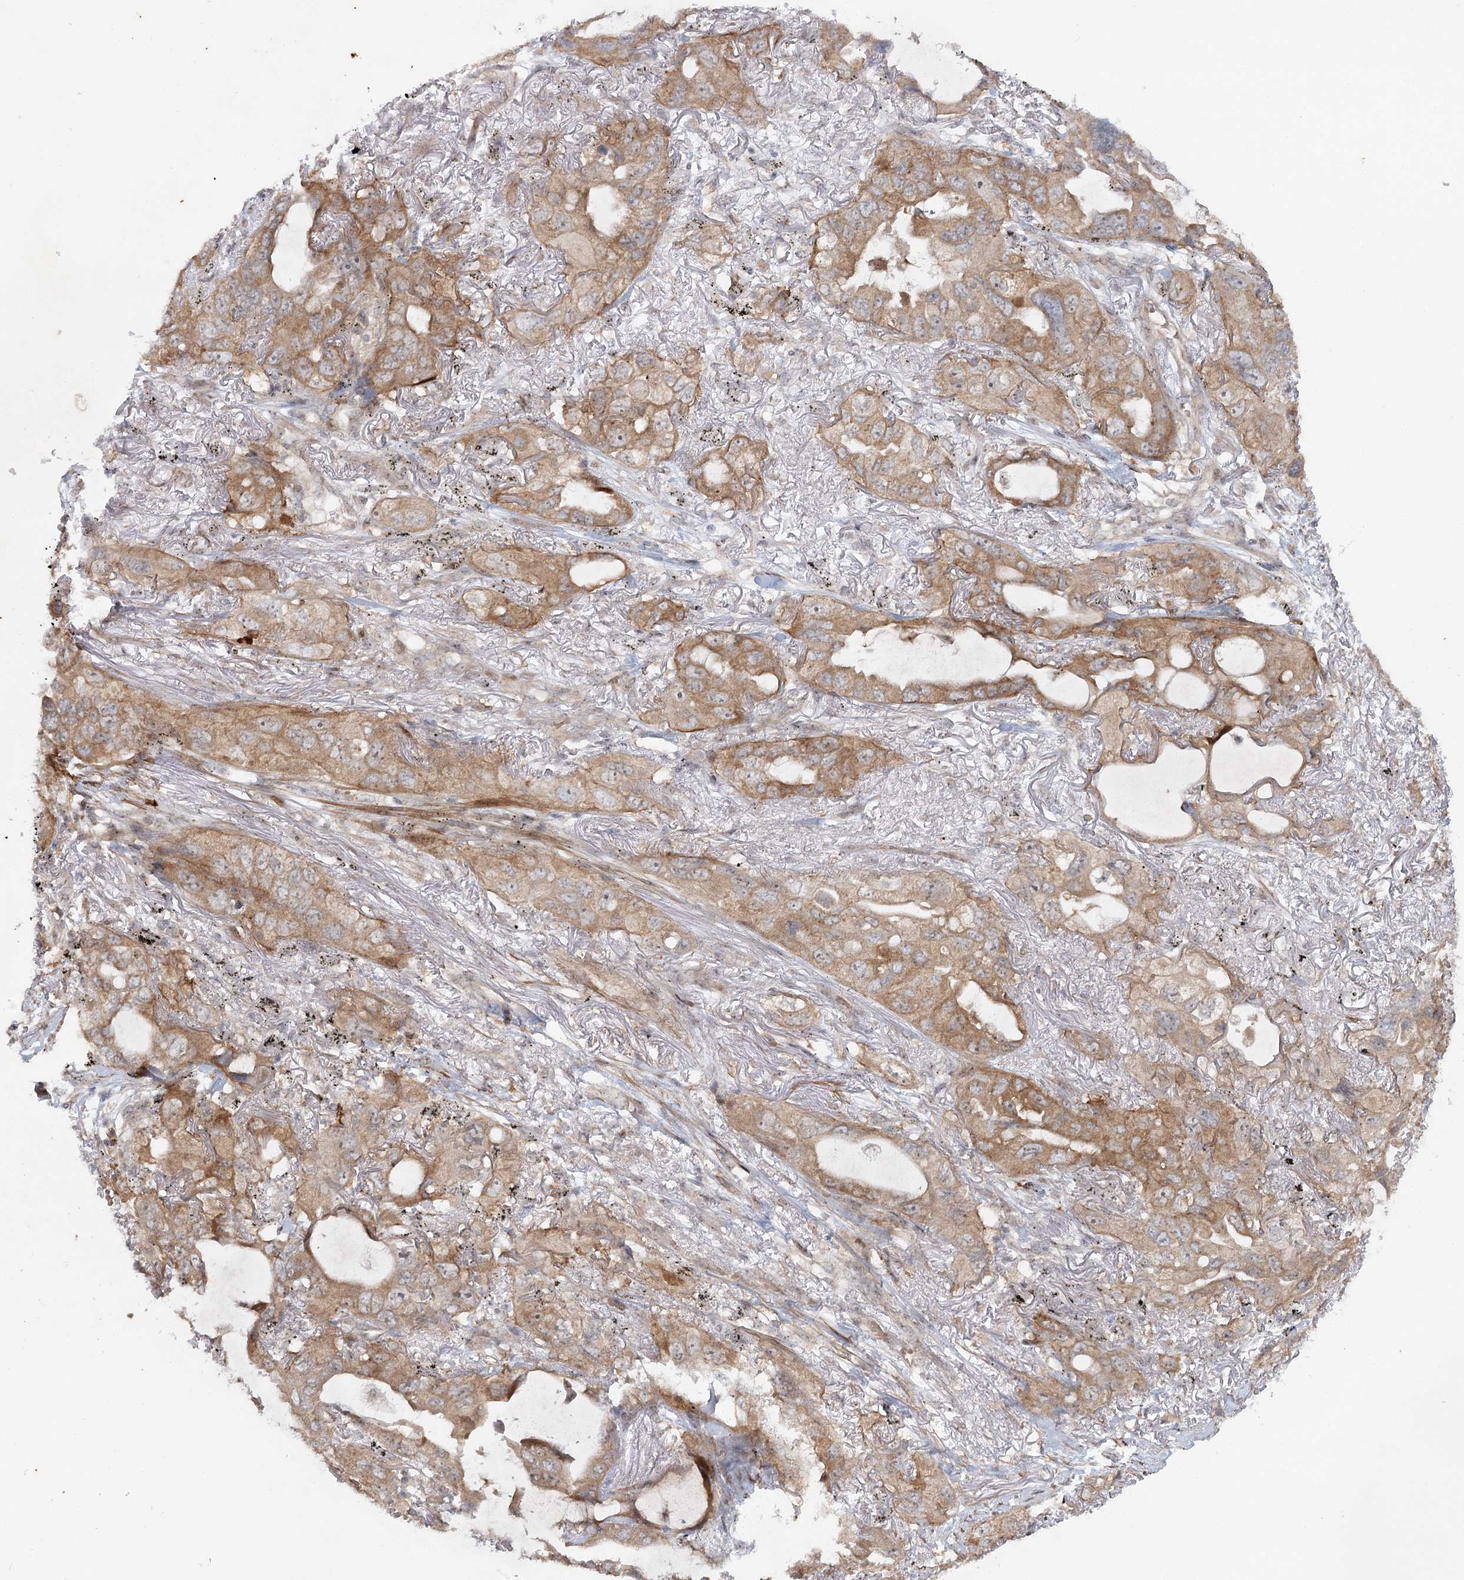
{"staining": {"intensity": "moderate", "quantity": ">75%", "location": "cytoplasmic/membranous"}, "tissue": "lung cancer", "cell_type": "Tumor cells", "image_type": "cancer", "snomed": [{"axis": "morphology", "description": "Squamous cell carcinoma, NOS"}, {"axis": "topography", "description": "Lung"}], "caption": "This micrograph shows IHC staining of lung cancer, with medium moderate cytoplasmic/membranous staining in approximately >75% of tumor cells.", "gene": "SH2D3A", "patient": {"sex": "female", "age": 73}}